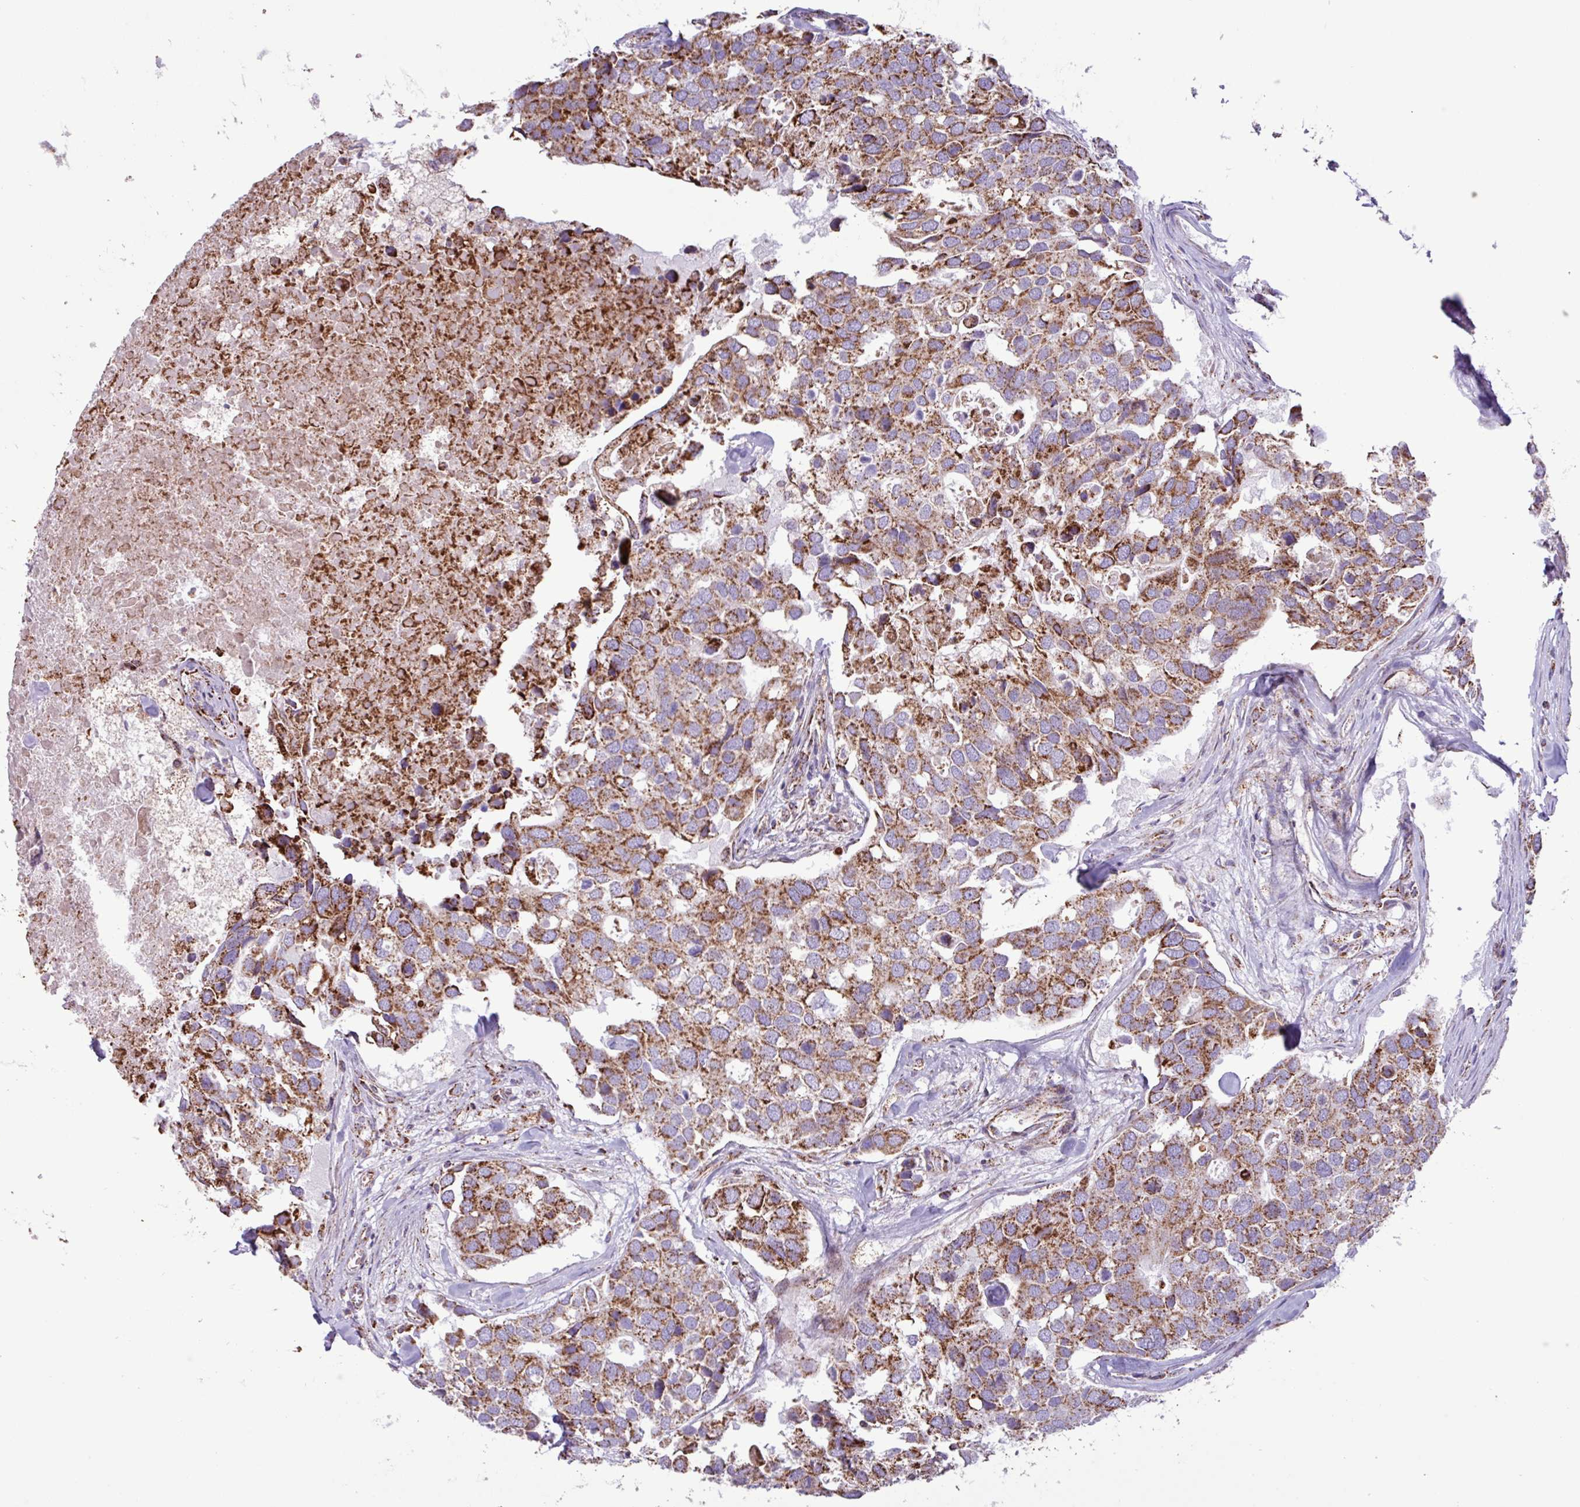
{"staining": {"intensity": "strong", "quantity": ">75%", "location": "cytoplasmic/membranous"}, "tissue": "breast cancer", "cell_type": "Tumor cells", "image_type": "cancer", "snomed": [{"axis": "morphology", "description": "Duct carcinoma"}, {"axis": "topography", "description": "Breast"}], "caption": "Breast cancer (infiltrating ductal carcinoma) stained with DAB IHC shows high levels of strong cytoplasmic/membranous staining in about >75% of tumor cells.", "gene": "RTL3", "patient": {"sex": "female", "age": 83}}